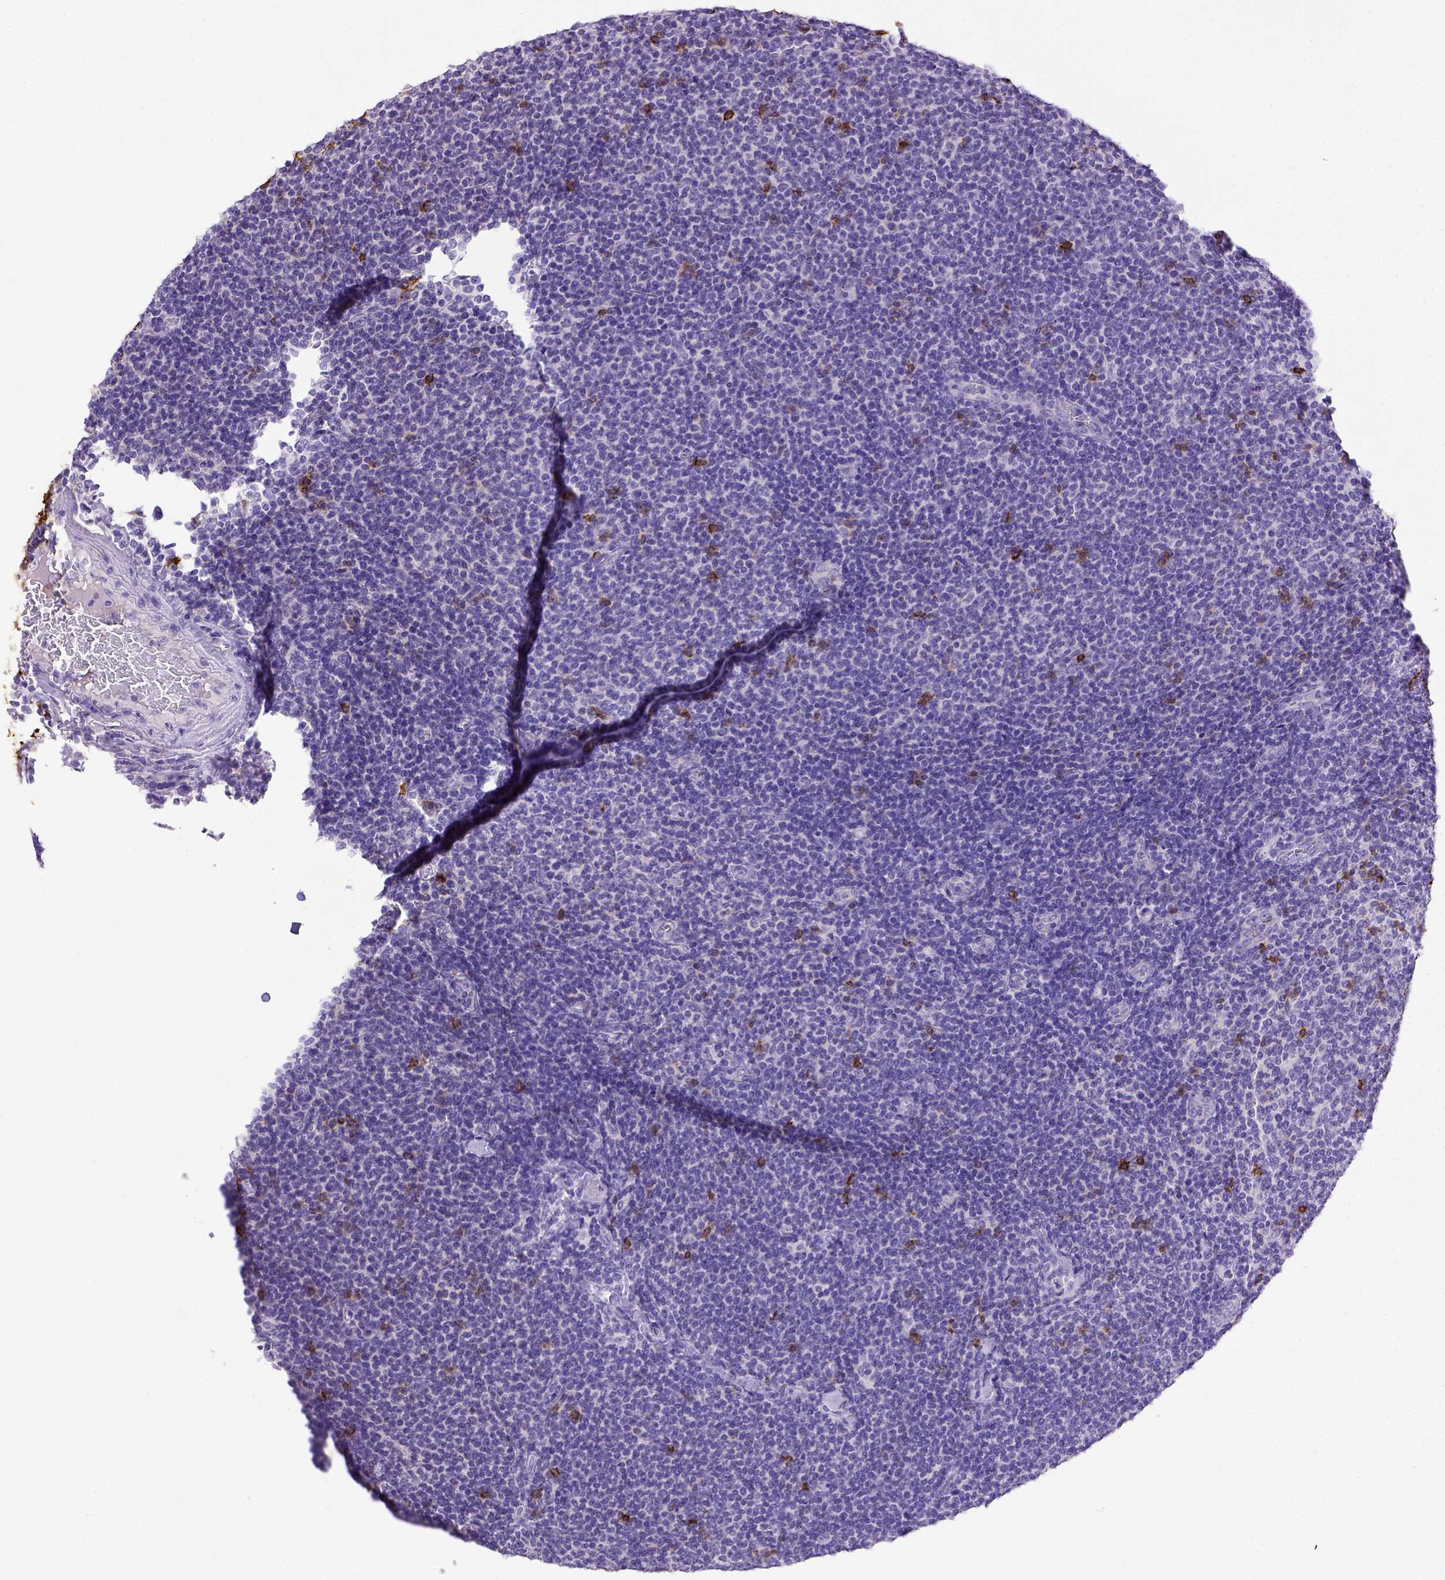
{"staining": {"intensity": "negative", "quantity": "none", "location": "none"}, "tissue": "lymphoma", "cell_type": "Tumor cells", "image_type": "cancer", "snomed": [{"axis": "morphology", "description": "Malignant lymphoma, non-Hodgkin's type, Low grade"}, {"axis": "topography", "description": "Lymph node"}], "caption": "Immunohistochemistry (IHC) micrograph of human lymphoma stained for a protein (brown), which shows no staining in tumor cells.", "gene": "B3GAT1", "patient": {"sex": "male", "age": 52}}